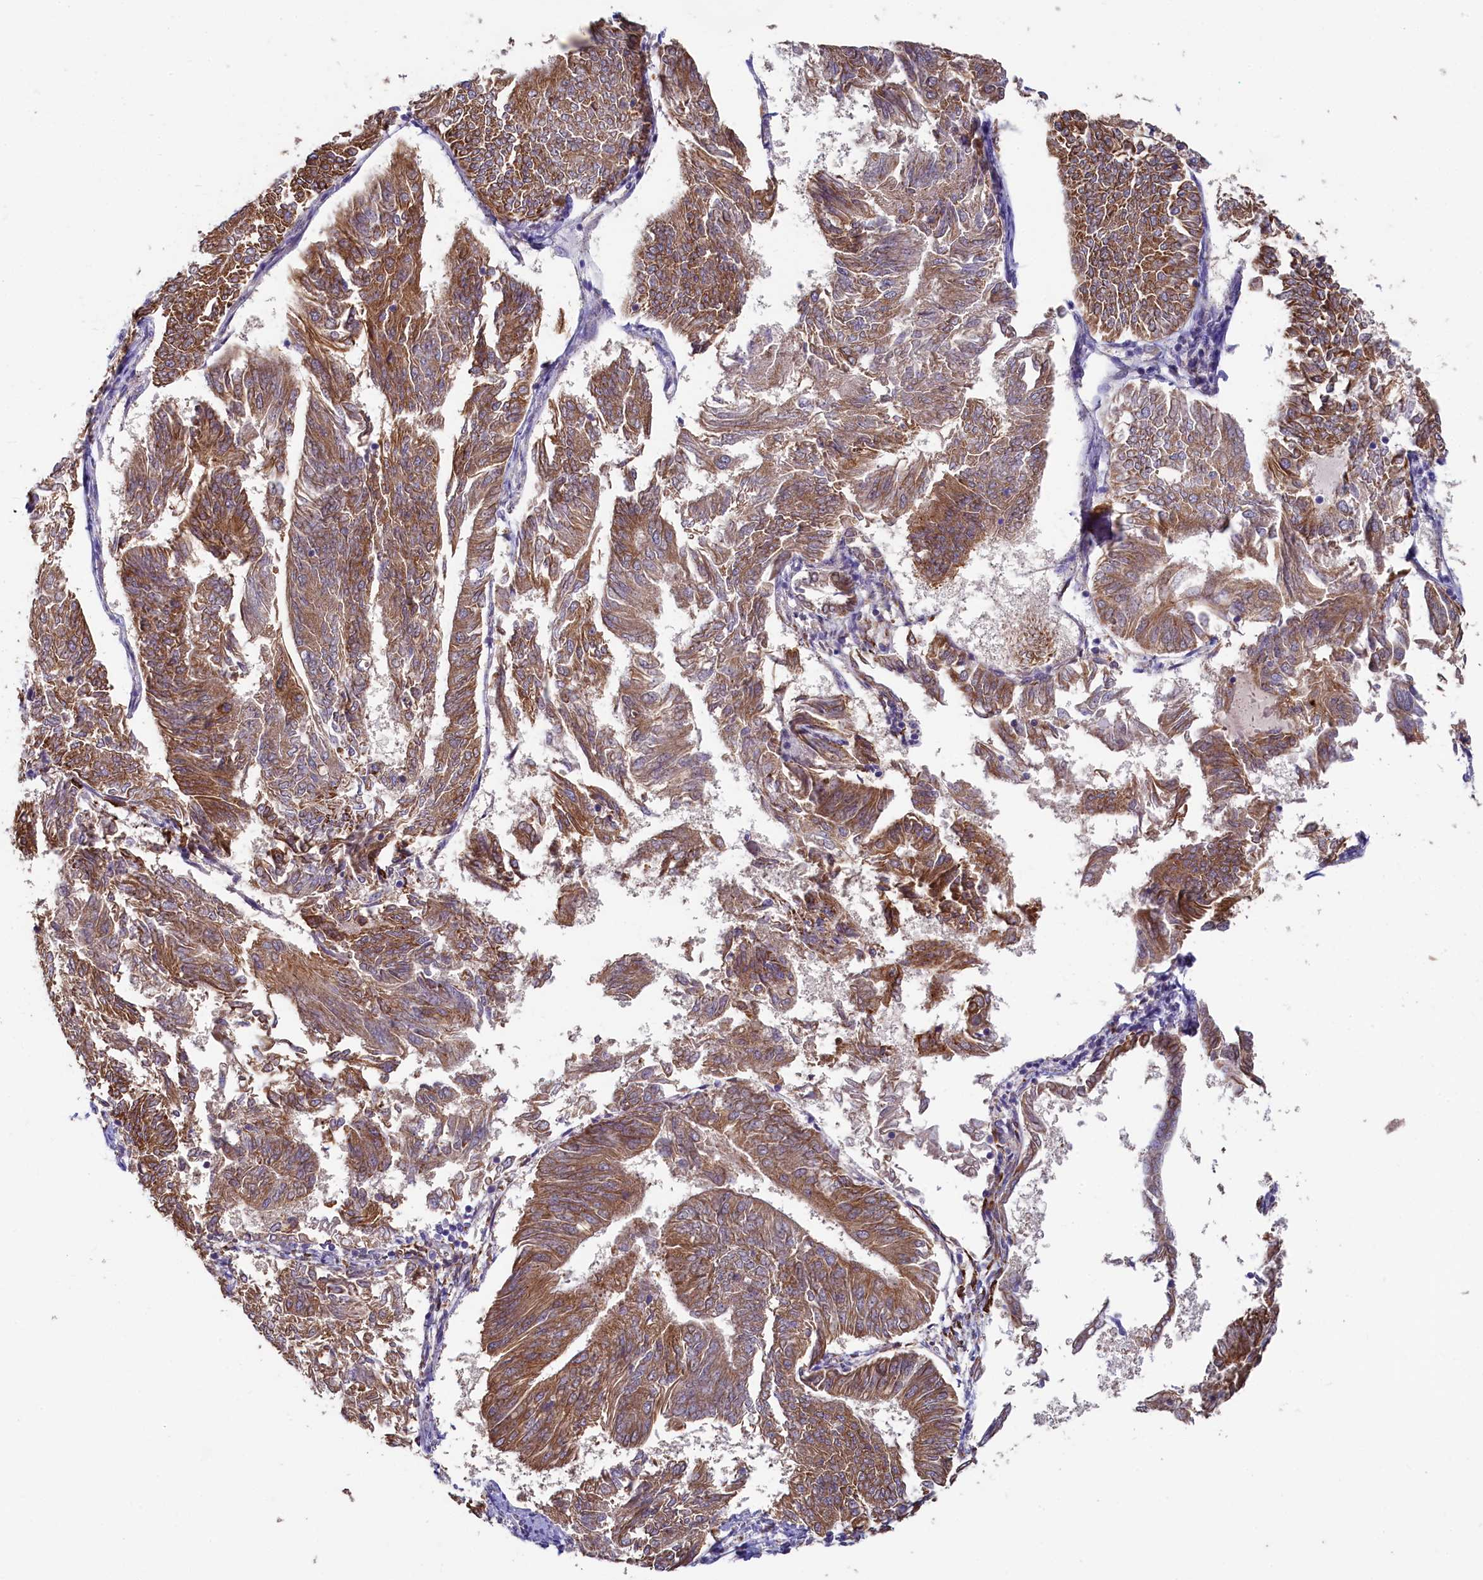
{"staining": {"intensity": "moderate", "quantity": ">75%", "location": "cytoplasmic/membranous"}, "tissue": "endometrial cancer", "cell_type": "Tumor cells", "image_type": "cancer", "snomed": [{"axis": "morphology", "description": "Adenocarcinoma, NOS"}, {"axis": "topography", "description": "Endometrium"}], "caption": "Protein positivity by immunohistochemistry reveals moderate cytoplasmic/membranous positivity in approximately >75% of tumor cells in endometrial cancer.", "gene": "SPATA2L", "patient": {"sex": "female", "age": 58}}